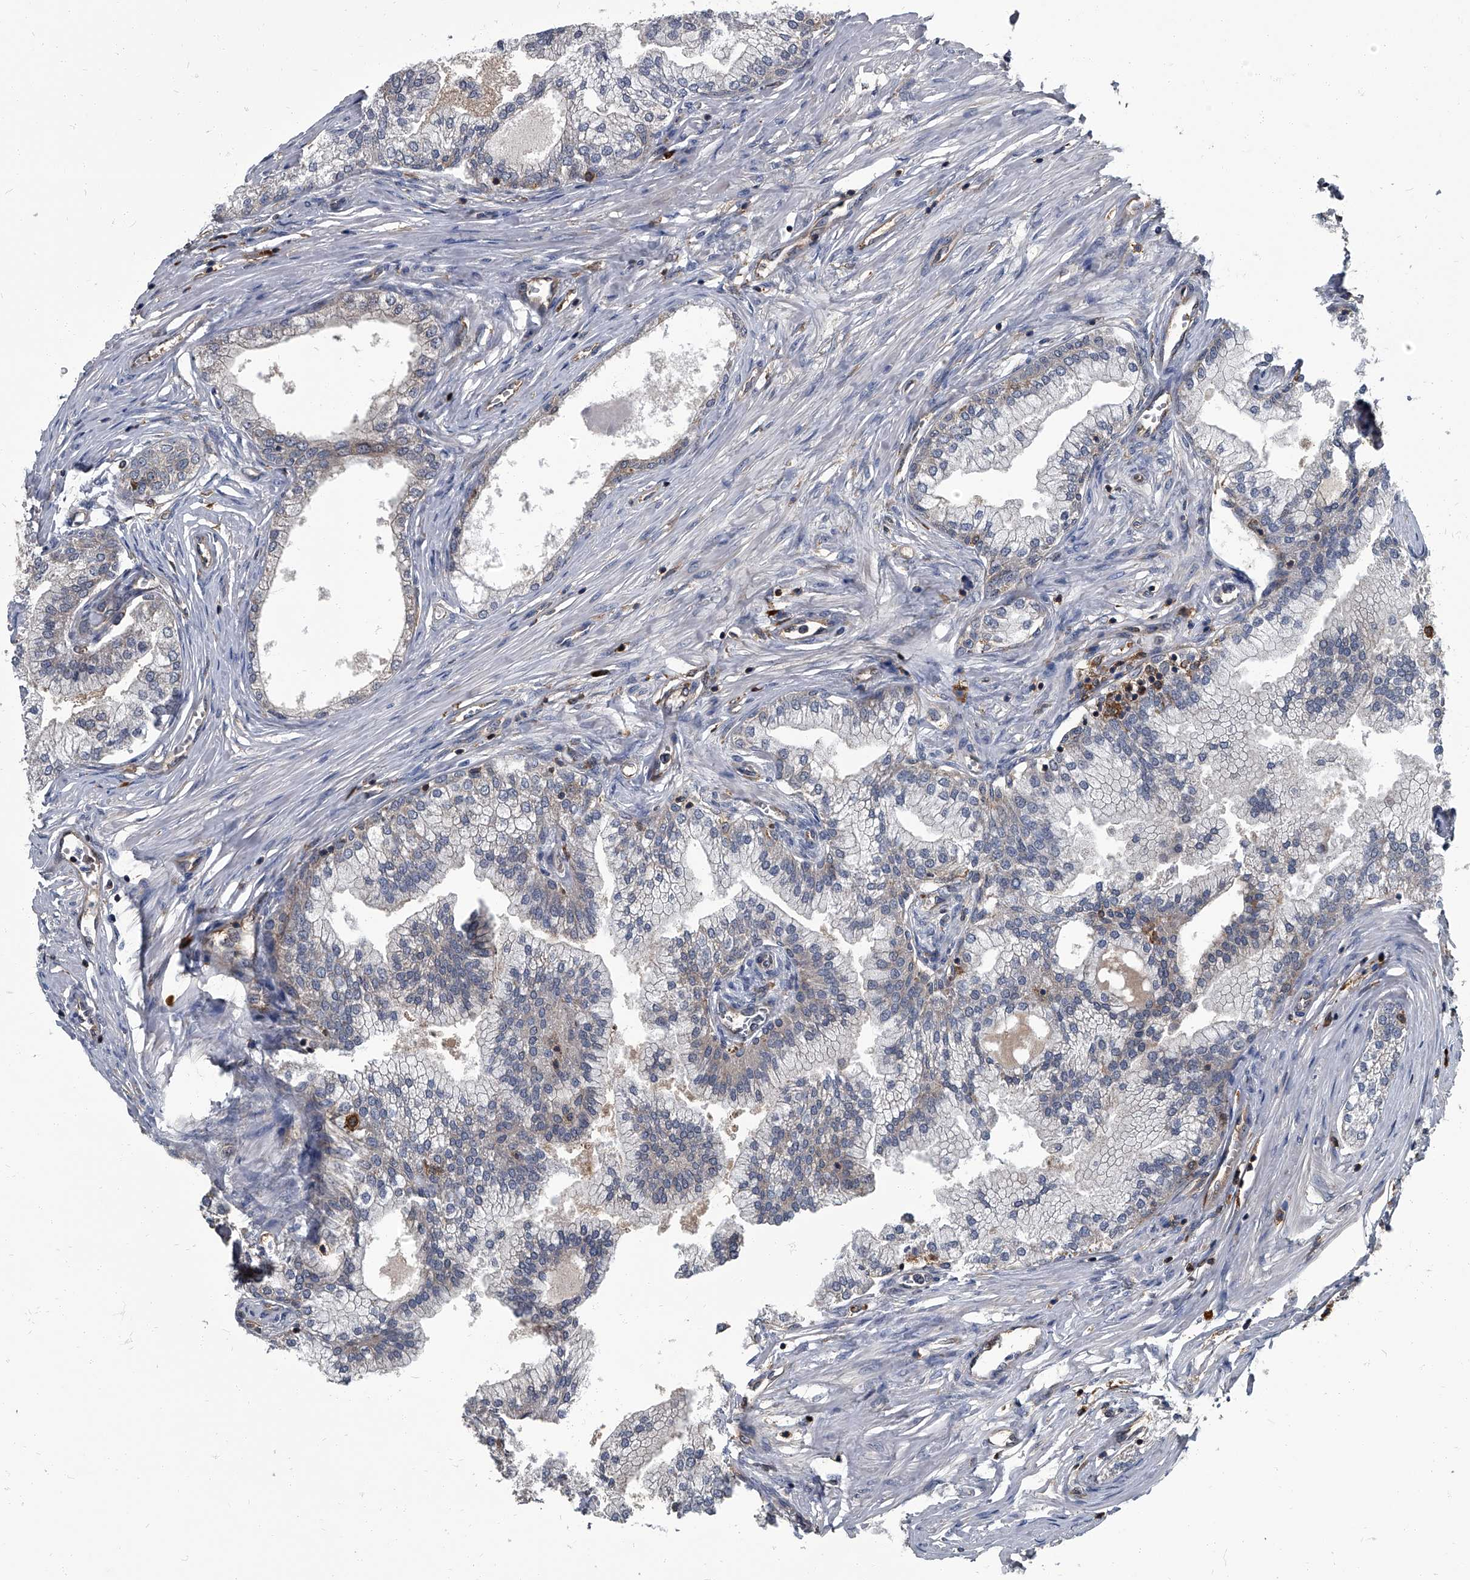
{"staining": {"intensity": "moderate", "quantity": "25%-75%", "location": "cytoplasmic/membranous"}, "tissue": "prostate", "cell_type": "Glandular cells", "image_type": "normal", "snomed": [{"axis": "morphology", "description": "Normal tissue, NOS"}, {"axis": "morphology", "description": "Urothelial carcinoma, Low grade"}, {"axis": "topography", "description": "Urinary bladder"}, {"axis": "topography", "description": "Prostate"}], "caption": "Immunohistochemistry (IHC) of normal prostate reveals medium levels of moderate cytoplasmic/membranous positivity in about 25%-75% of glandular cells. The staining was performed using DAB to visualize the protein expression in brown, while the nuclei were stained in blue with hematoxylin (Magnification: 20x).", "gene": "CDV3", "patient": {"sex": "male", "age": 60}}